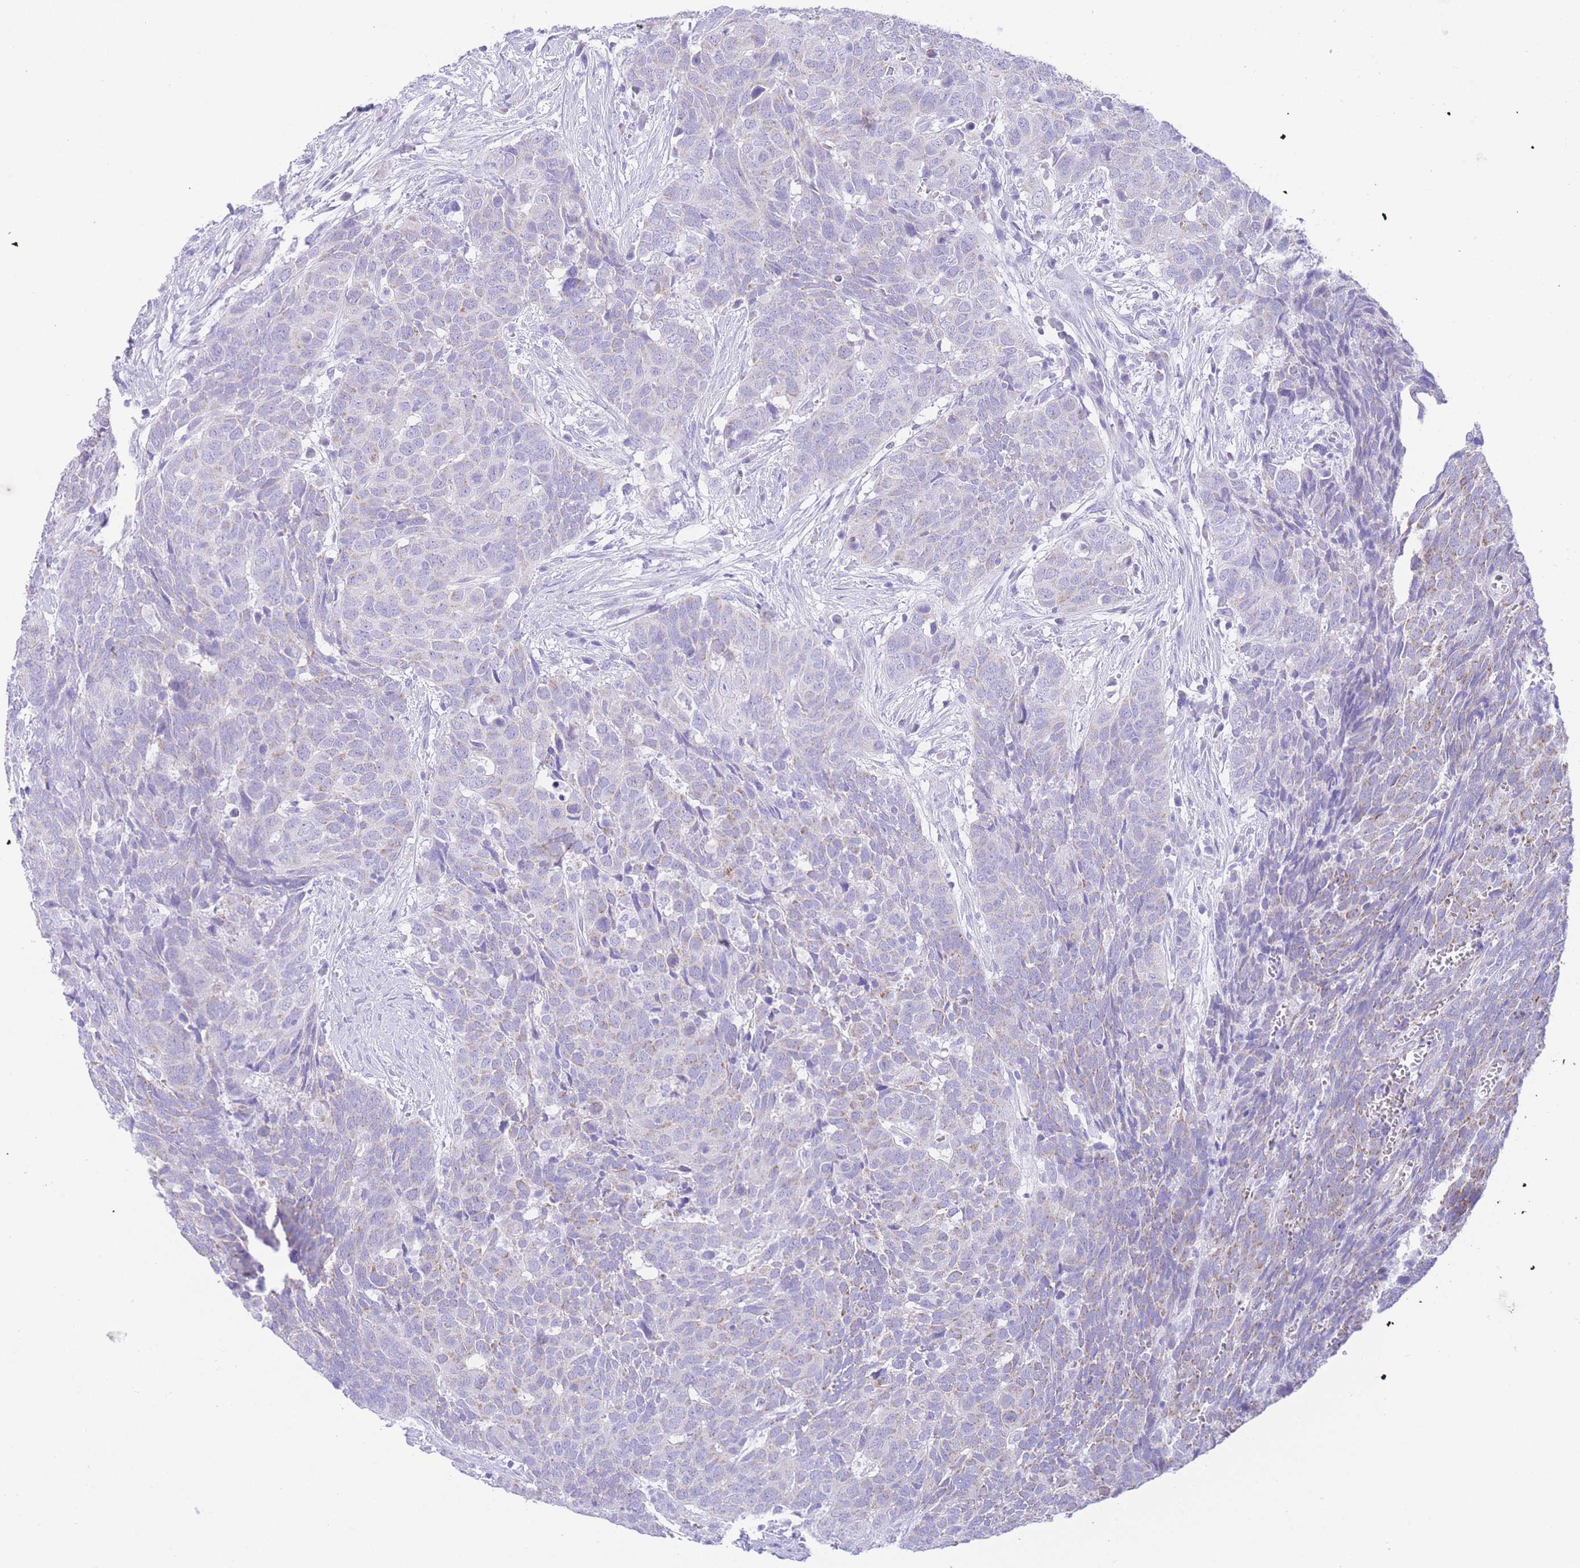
{"staining": {"intensity": "moderate", "quantity": "<25%", "location": "cytoplasmic/membranous"}, "tissue": "head and neck cancer", "cell_type": "Tumor cells", "image_type": "cancer", "snomed": [{"axis": "morphology", "description": "Squamous cell carcinoma, NOS"}, {"axis": "topography", "description": "Head-Neck"}], "caption": "Immunohistochemistry (IHC) photomicrograph of neoplastic tissue: human squamous cell carcinoma (head and neck) stained using immunohistochemistry (IHC) reveals low levels of moderate protein expression localized specifically in the cytoplasmic/membranous of tumor cells, appearing as a cytoplasmic/membranous brown color.", "gene": "ACSM4", "patient": {"sex": "male", "age": 66}}